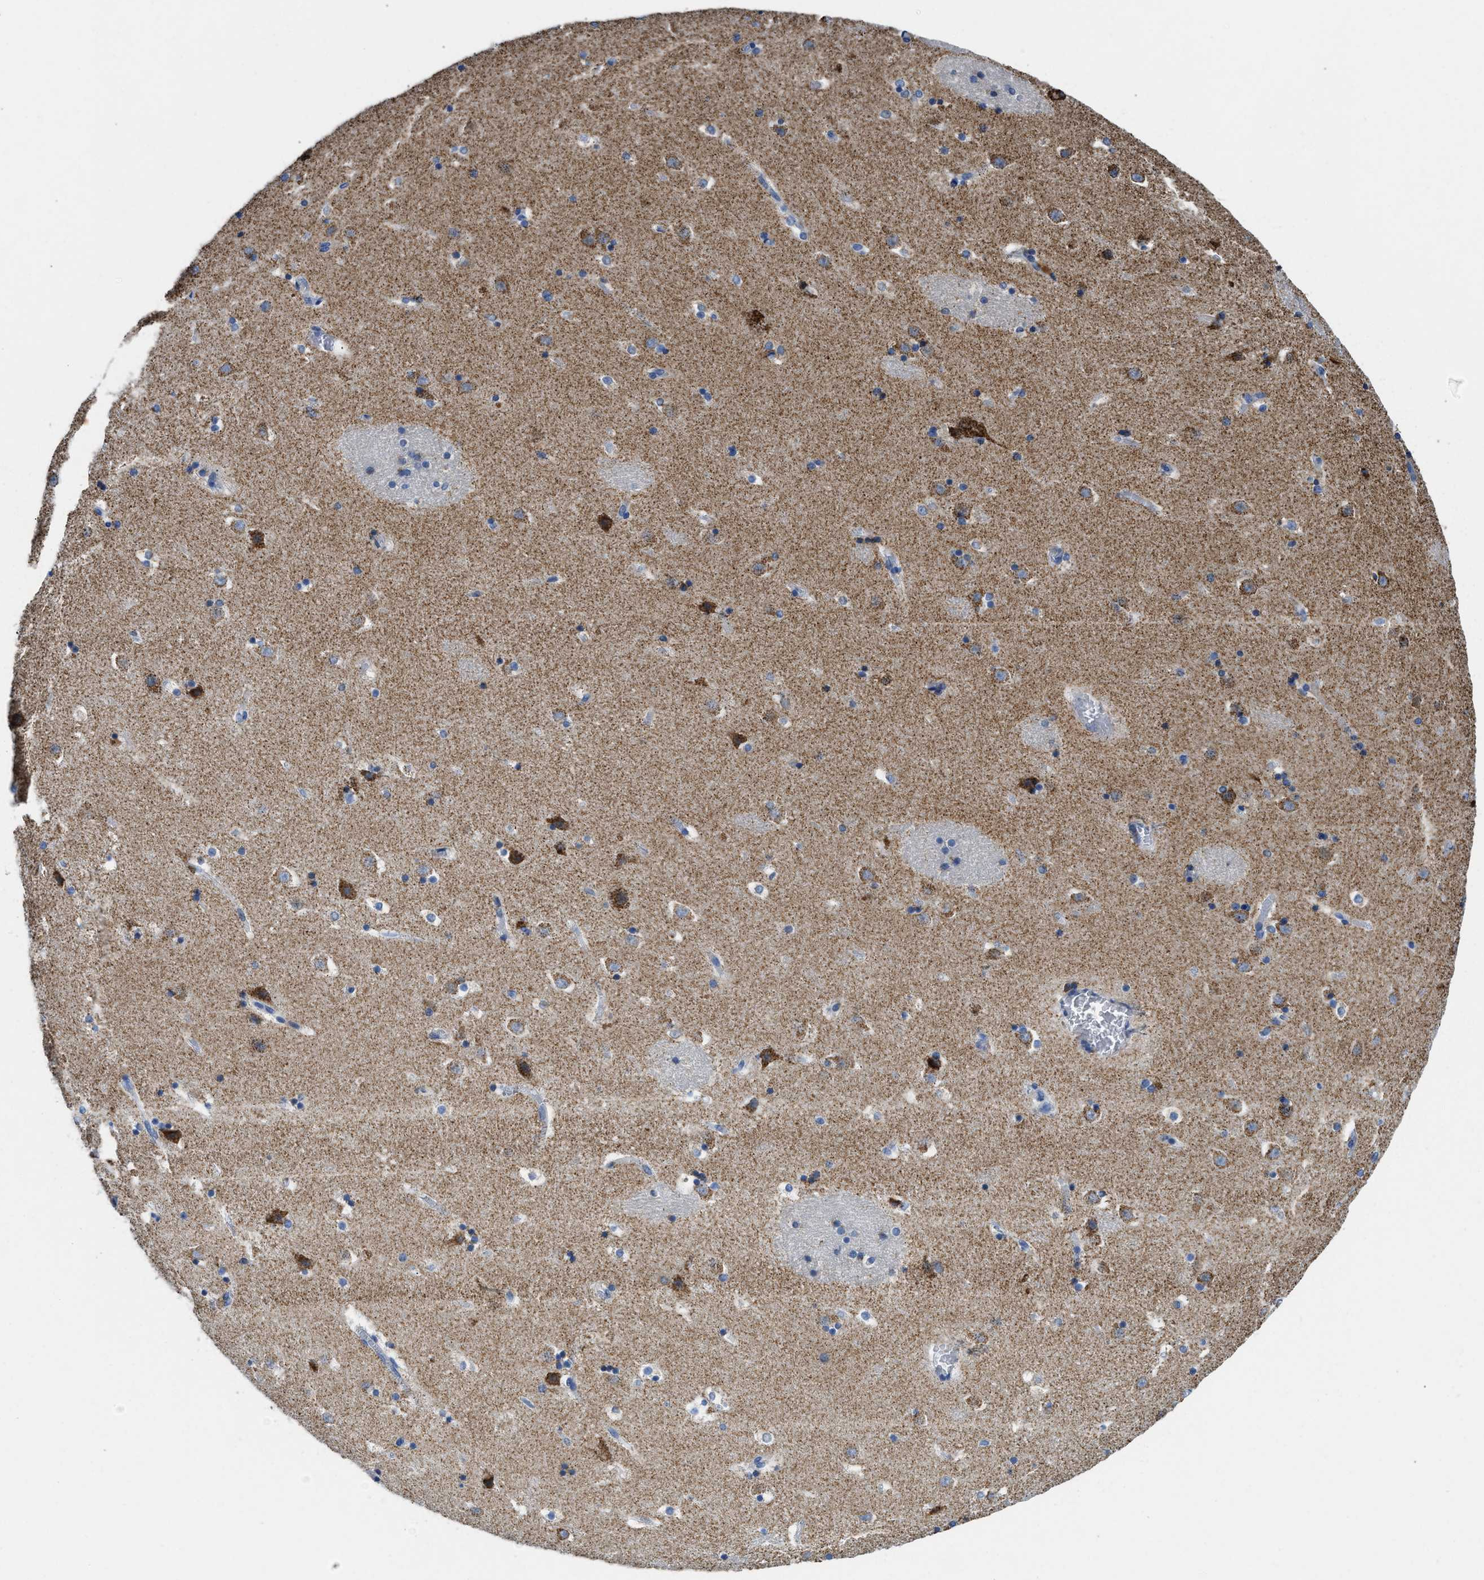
{"staining": {"intensity": "weak", "quantity": "<25%", "location": "cytoplasmic/membranous"}, "tissue": "caudate", "cell_type": "Glial cells", "image_type": "normal", "snomed": [{"axis": "morphology", "description": "Normal tissue, NOS"}, {"axis": "topography", "description": "Lateral ventricle wall"}], "caption": "A high-resolution image shows immunohistochemistry (IHC) staining of unremarkable caudate, which displays no significant staining in glial cells.", "gene": "SLC25A13", "patient": {"sex": "male", "age": 45}}